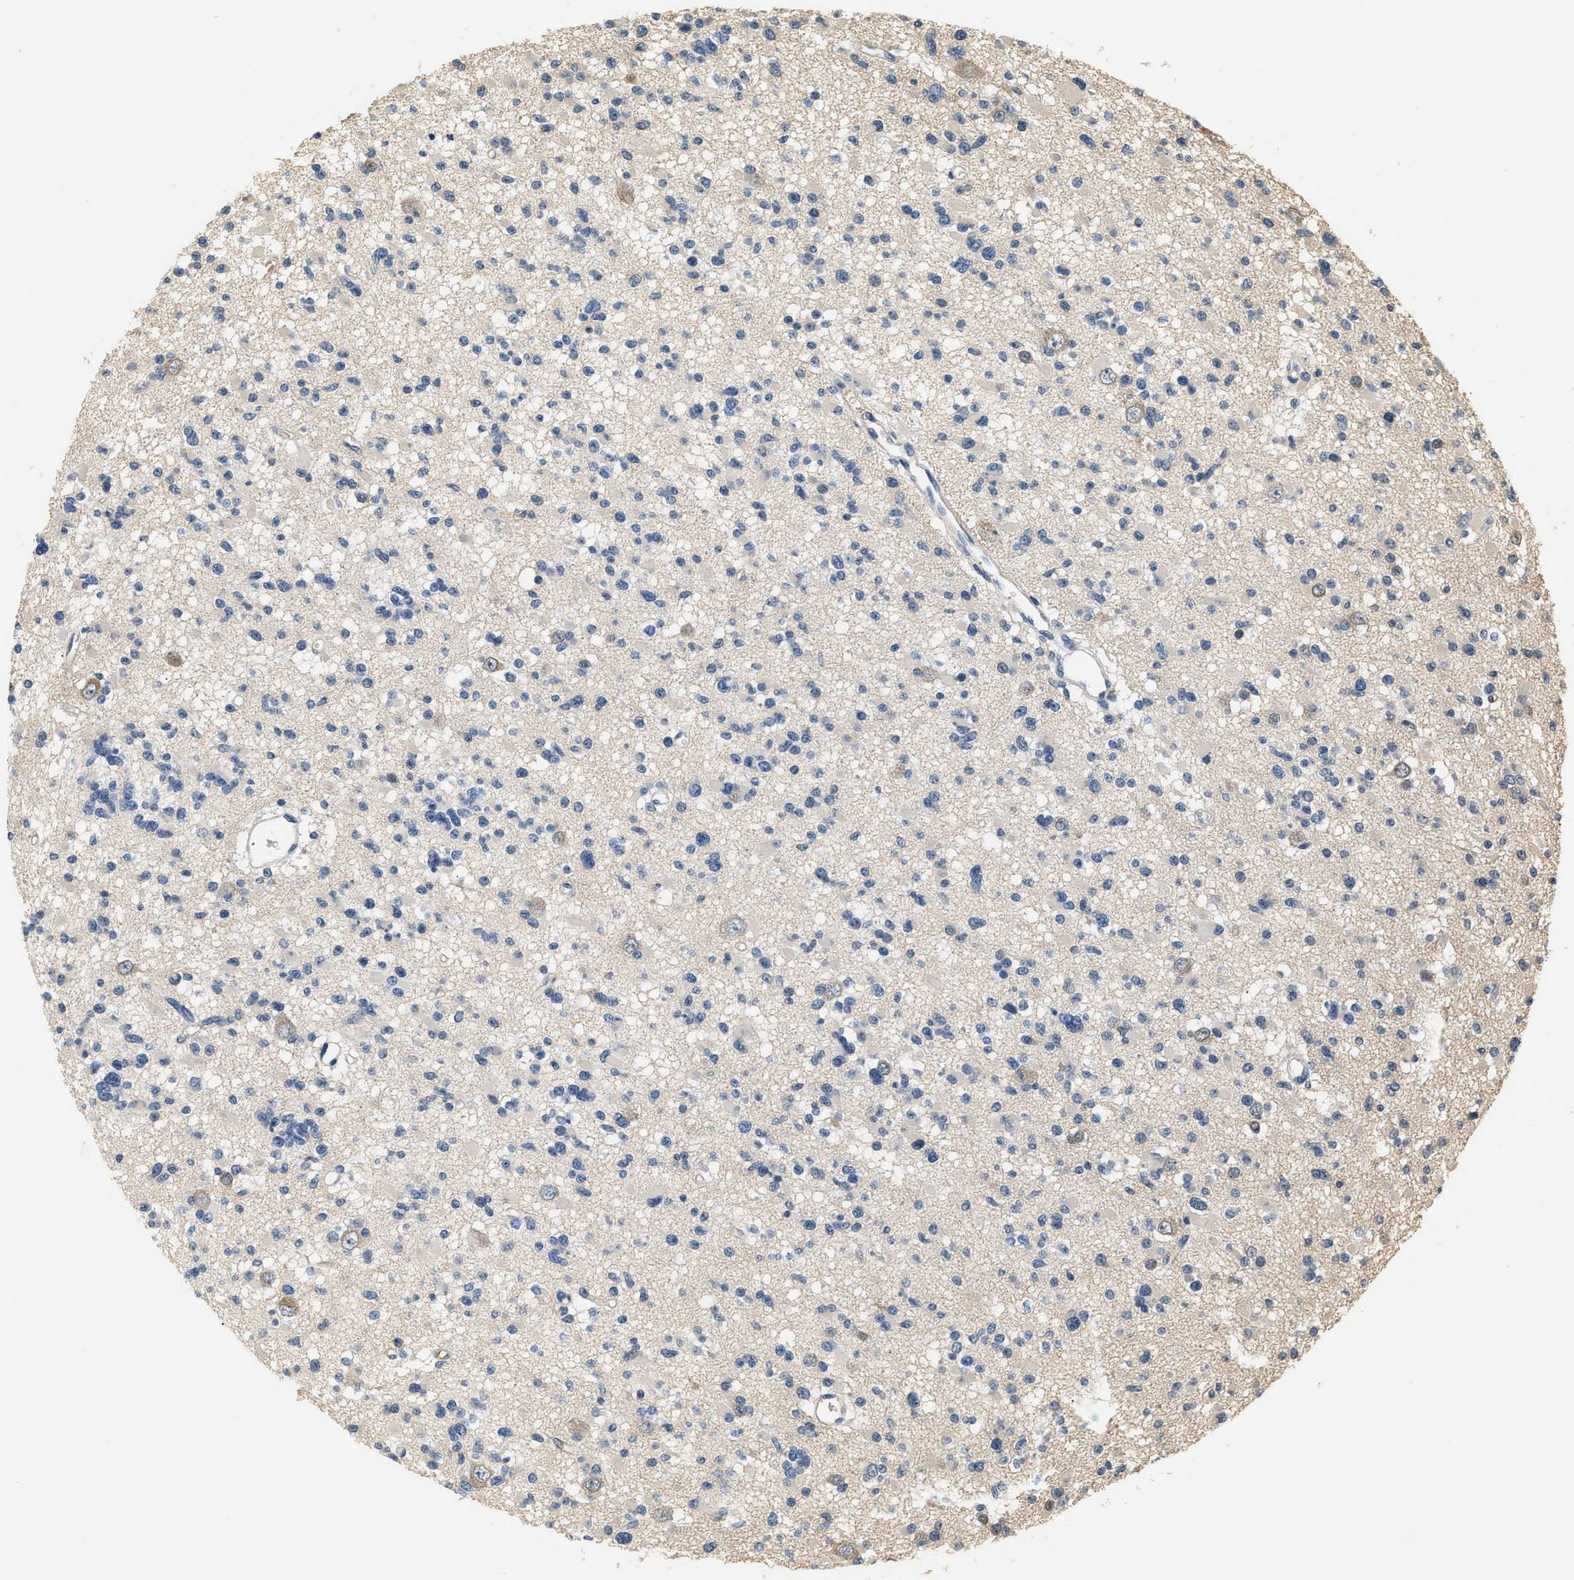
{"staining": {"intensity": "negative", "quantity": "none", "location": "none"}, "tissue": "glioma", "cell_type": "Tumor cells", "image_type": "cancer", "snomed": [{"axis": "morphology", "description": "Glioma, malignant, Low grade"}, {"axis": "topography", "description": "Brain"}], "caption": "Immunohistochemistry histopathology image of neoplastic tissue: glioma stained with DAB displays no significant protein expression in tumor cells.", "gene": "GPI", "patient": {"sex": "female", "age": 22}}